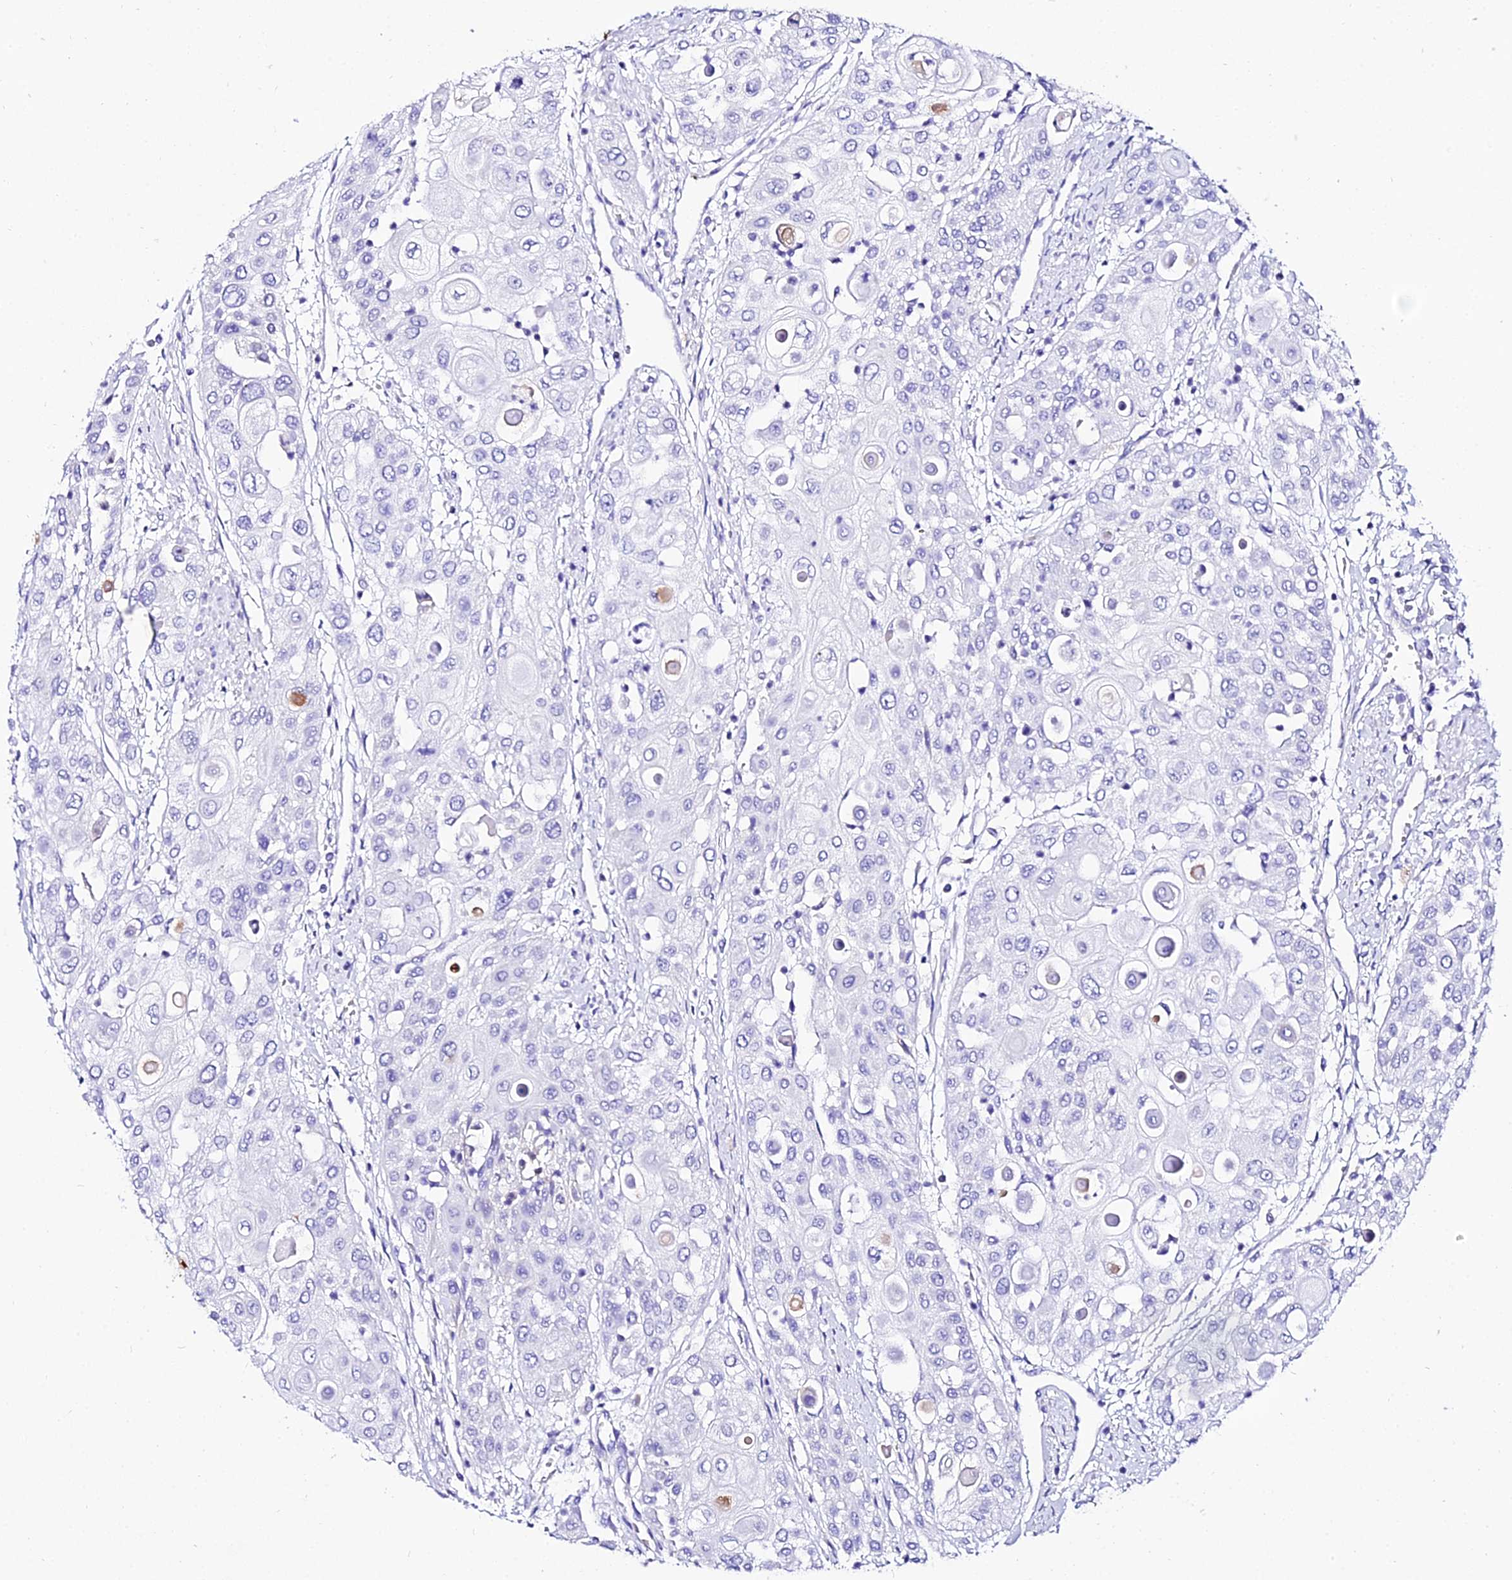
{"staining": {"intensity": "negative", "quantity": "none", "location": "none"}, "tissue": "urothelial cancer", "cell_type": "Tumor cells", "image_type": "cancer", "snomed": [{"axis": "morphology", "description": "Urothelial carcinoma, High grade"}, {"axis": "topography", "description": "Urinary bladder"}], "caption": "An IHC image of urothelial cancer is shown. There is no staining in tumor cells of urothelial cancer. (Brightfield microscopy of DAB IHC at high magnification).", "gene": "TUBA3D", "patient": {"sex": "female", "age": 79}}